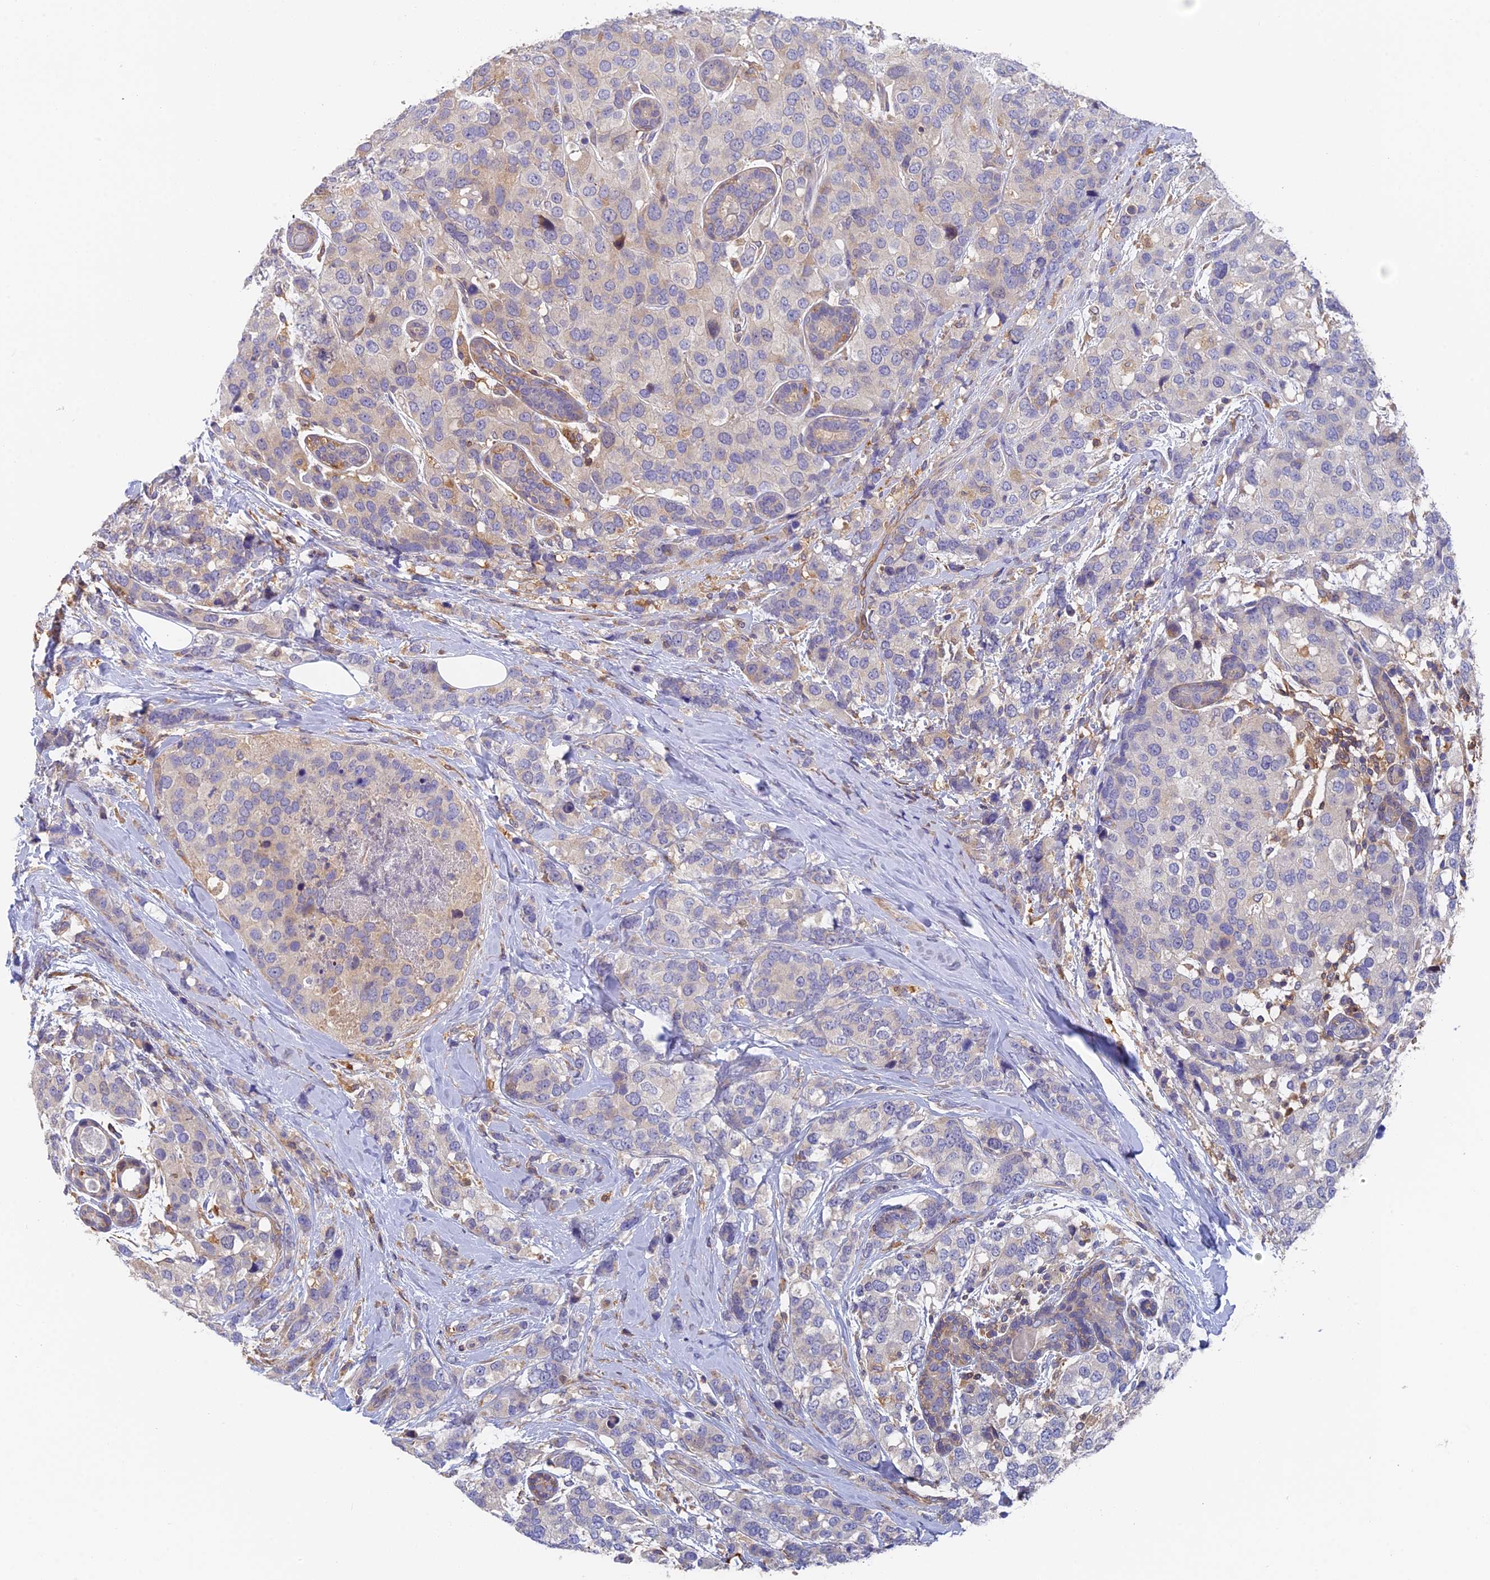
{"staining": {"intensity": "negative", "quantity": "none", "location": "none"}, "tissue": "breast cancer", "cell_type": "Tumor cells", "image_type": "cancer", "snomed": [{"axis": "morphology", "description": "Lobular carcinoma"}, {"axis": "topography", "description": "Breast"}], "caption": "The immunohistochemistry (IHC) histopathology image has no significant positivity in tumor cells of lobular carcinoma (breast) tissue. (Stains: DAB immunohistochemistry with hematoxylin counter stain, Microscopy: brightfield microscopy at high magnification).", "gene": "IPO5", "patient": {"sex": "female", "age": 59}}